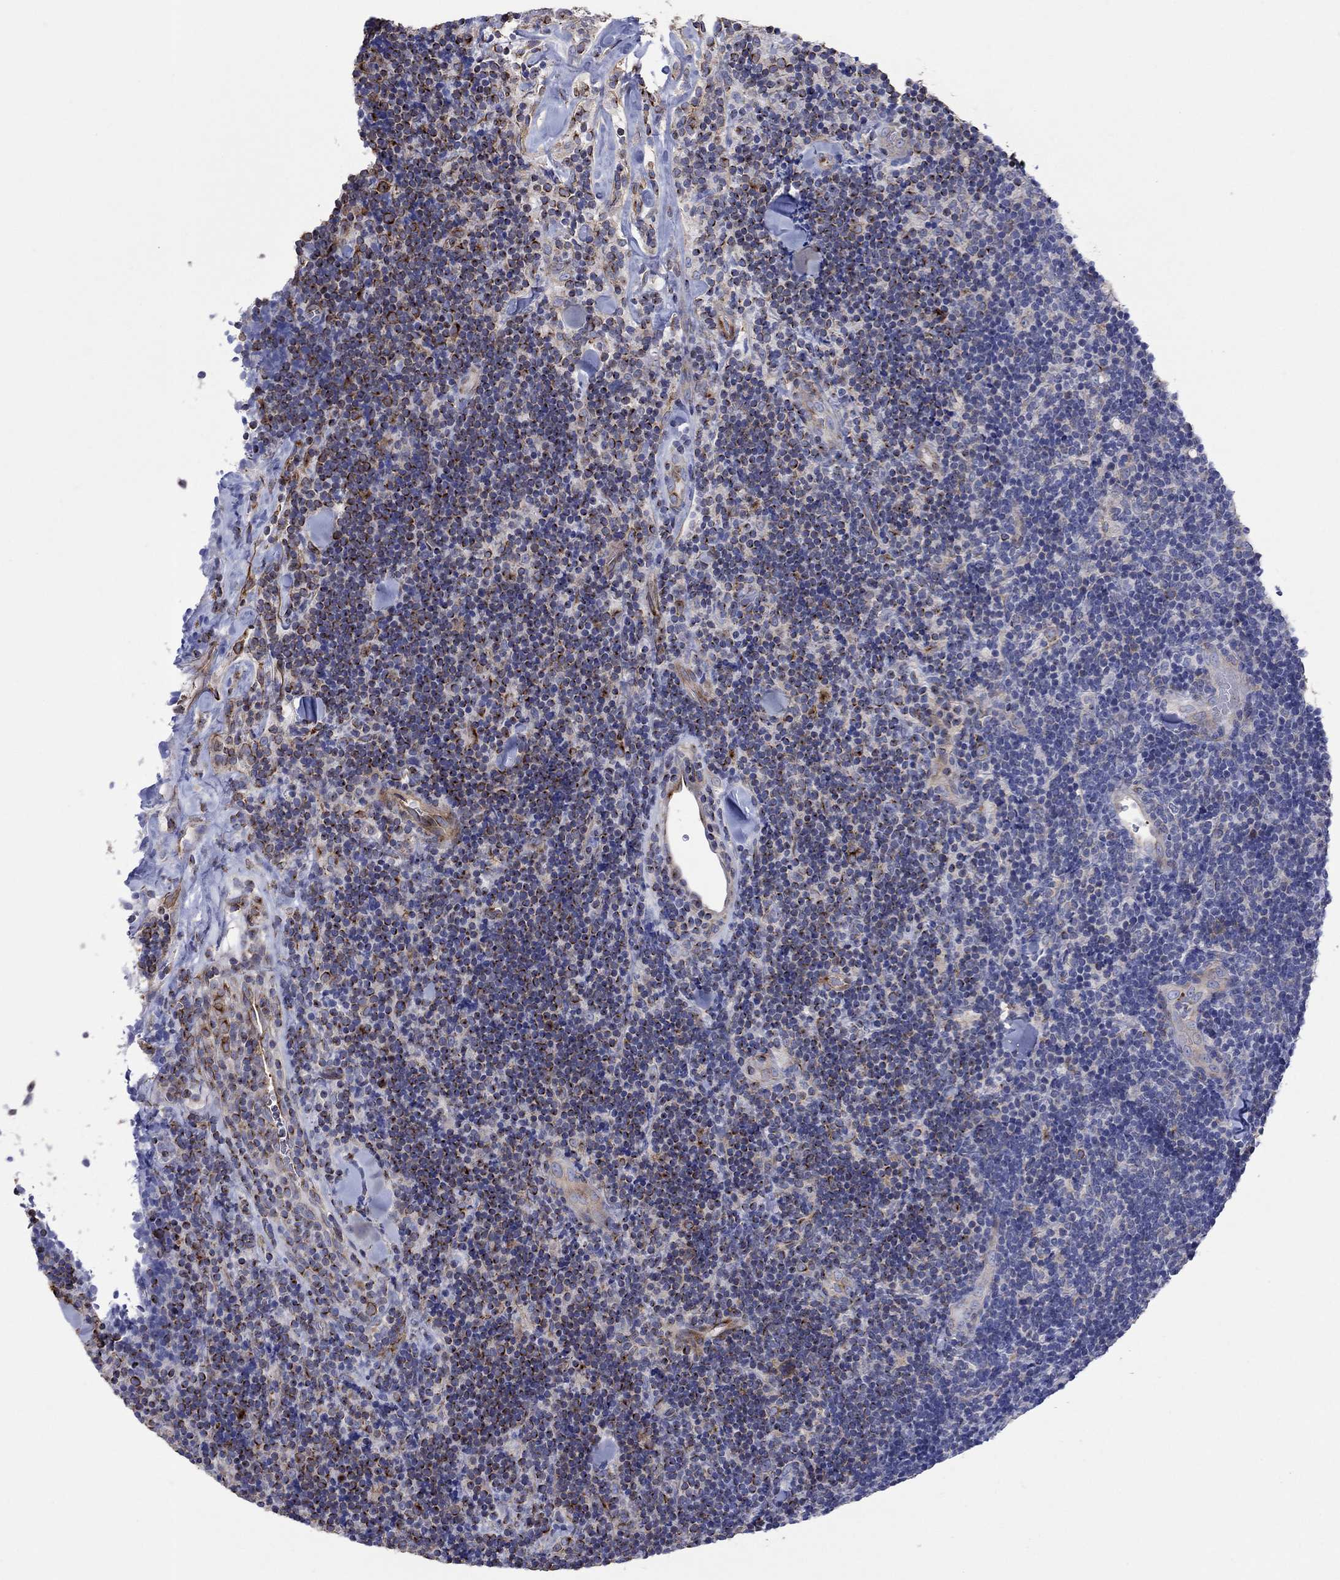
{"staining": {"intensity": "strong", "quantity": "25%-75%", "location": "cytoplasmic/membranous"}, "tissue": "lymphoma", "cell_type": "Tumor cells", "image_type": "cancer", "snomed": [{"axis": "morphology", "description": "Malignant lymphoma, non-Hodgkin's type, Low grade"}, {"axis": "topography", "description": "Lymph node"}], "caption": "Brown immunohistochemical staining in human low-grade malignant lymphoma, non-Hodgkin's type reveals strong cytoplasmic/membranous positivity in approximately 25%-75% of tumor cells.", "gene": "TPRN", "patient": {"sex": "female", "age": 56}}